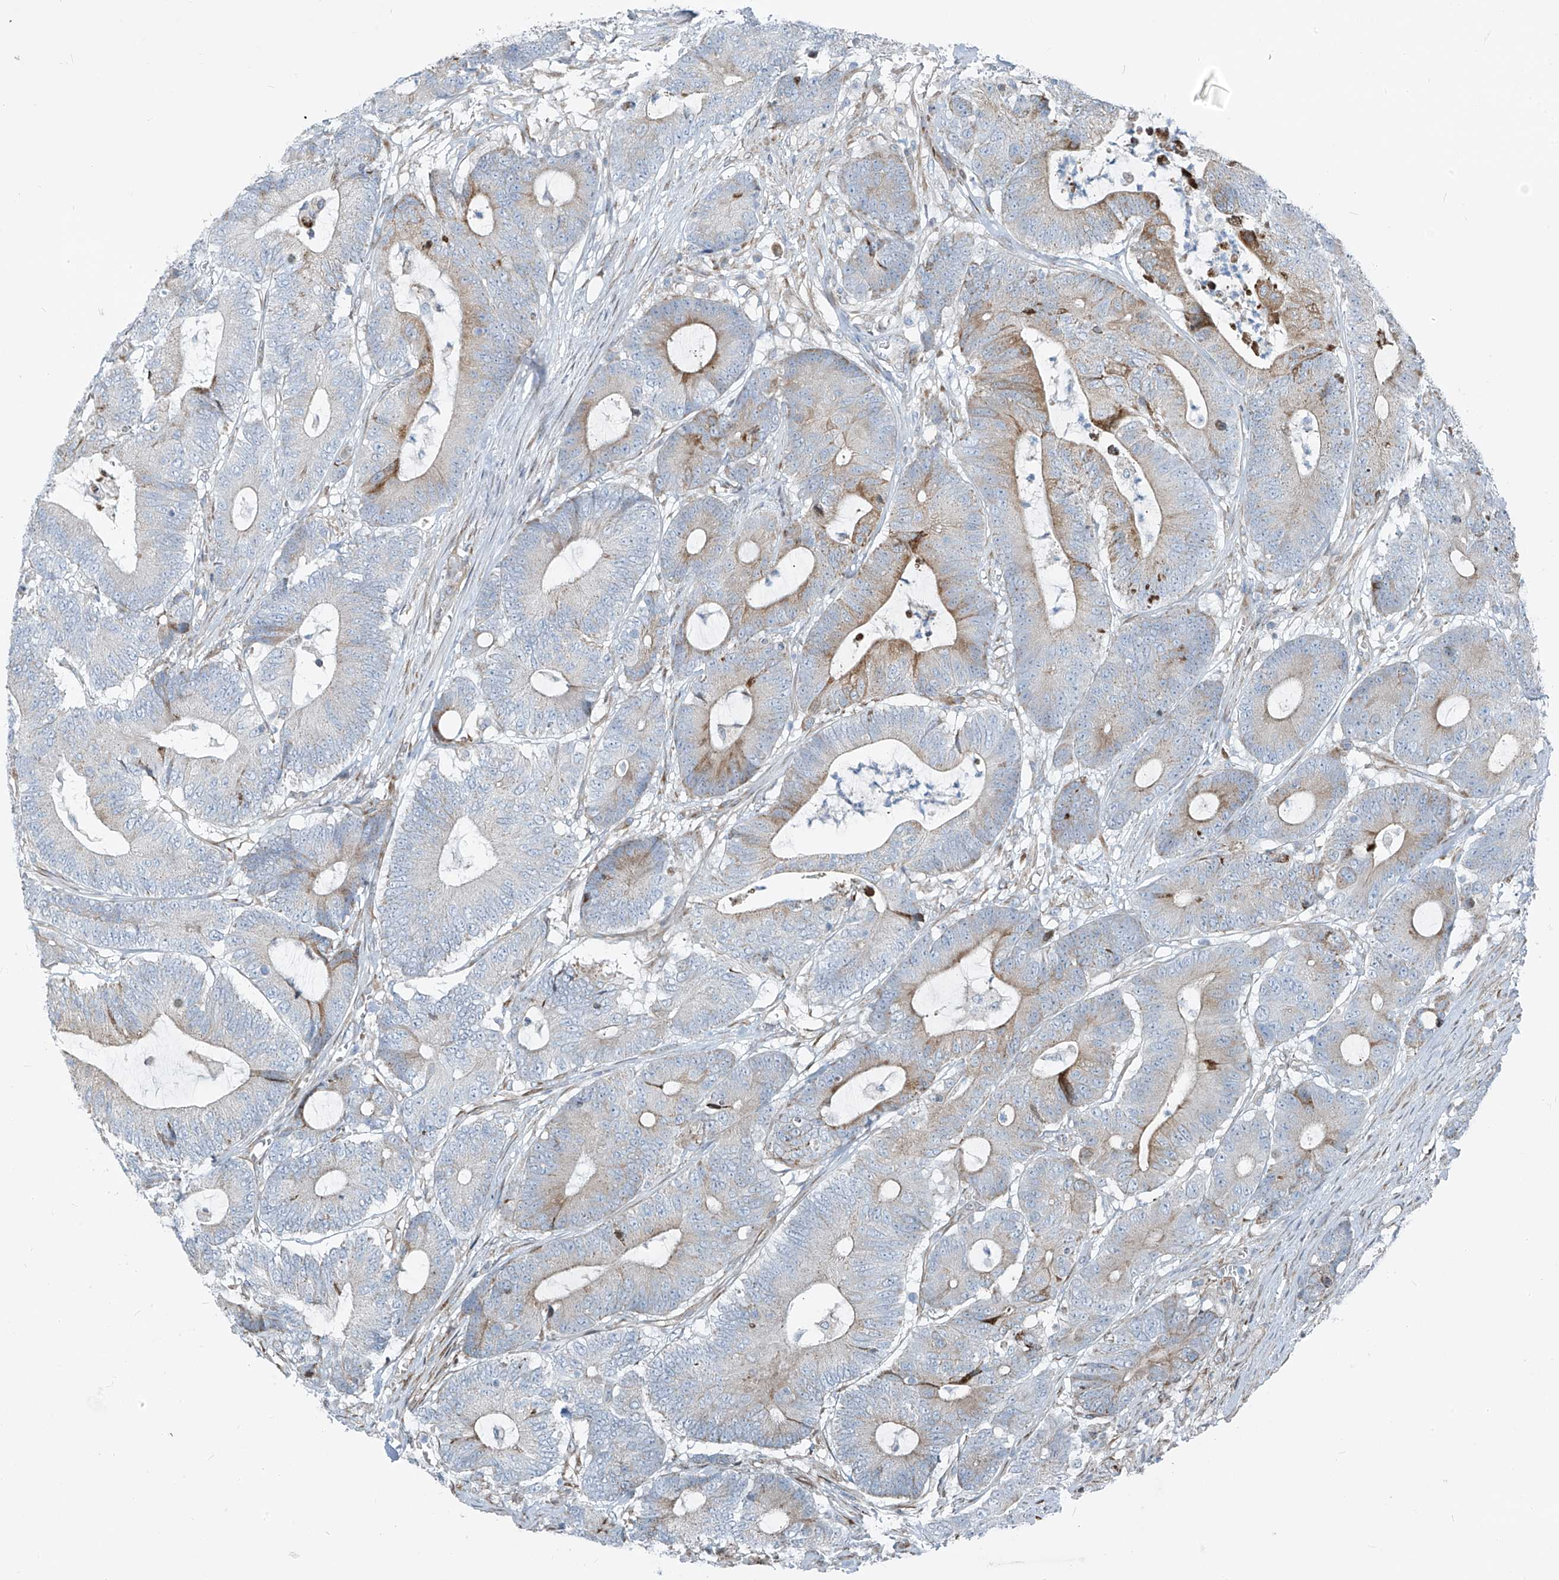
{"staining": {"intensity": "moderate", "quantity": "<25%", "location": "cytoplasmic/membranous"}, "tissue": "colorectal cancer", "cell_type": "Tumor cells", "image_type": "cancer", "snomed": [{"axis": "morphology", "description": "Adenocarcinoma, NOS"}, {"axis": "topography", "description": "Colon"}], "caption": "Immunohistochemistry (IHC) (DAB (3,3'-diaminobenzidine)) staining of human colorectal cancer (adenocarcinoma) demonstrates moderate cytoplasmic/membranous protein expression in approximately <25% of tumor cells. (Stains: DAB in brown, nuclei in blue, Microscopy: brightfield microscopy at high magnification).", "gene": "HIC2", "patient": {"sex": "female", "age": 84}}